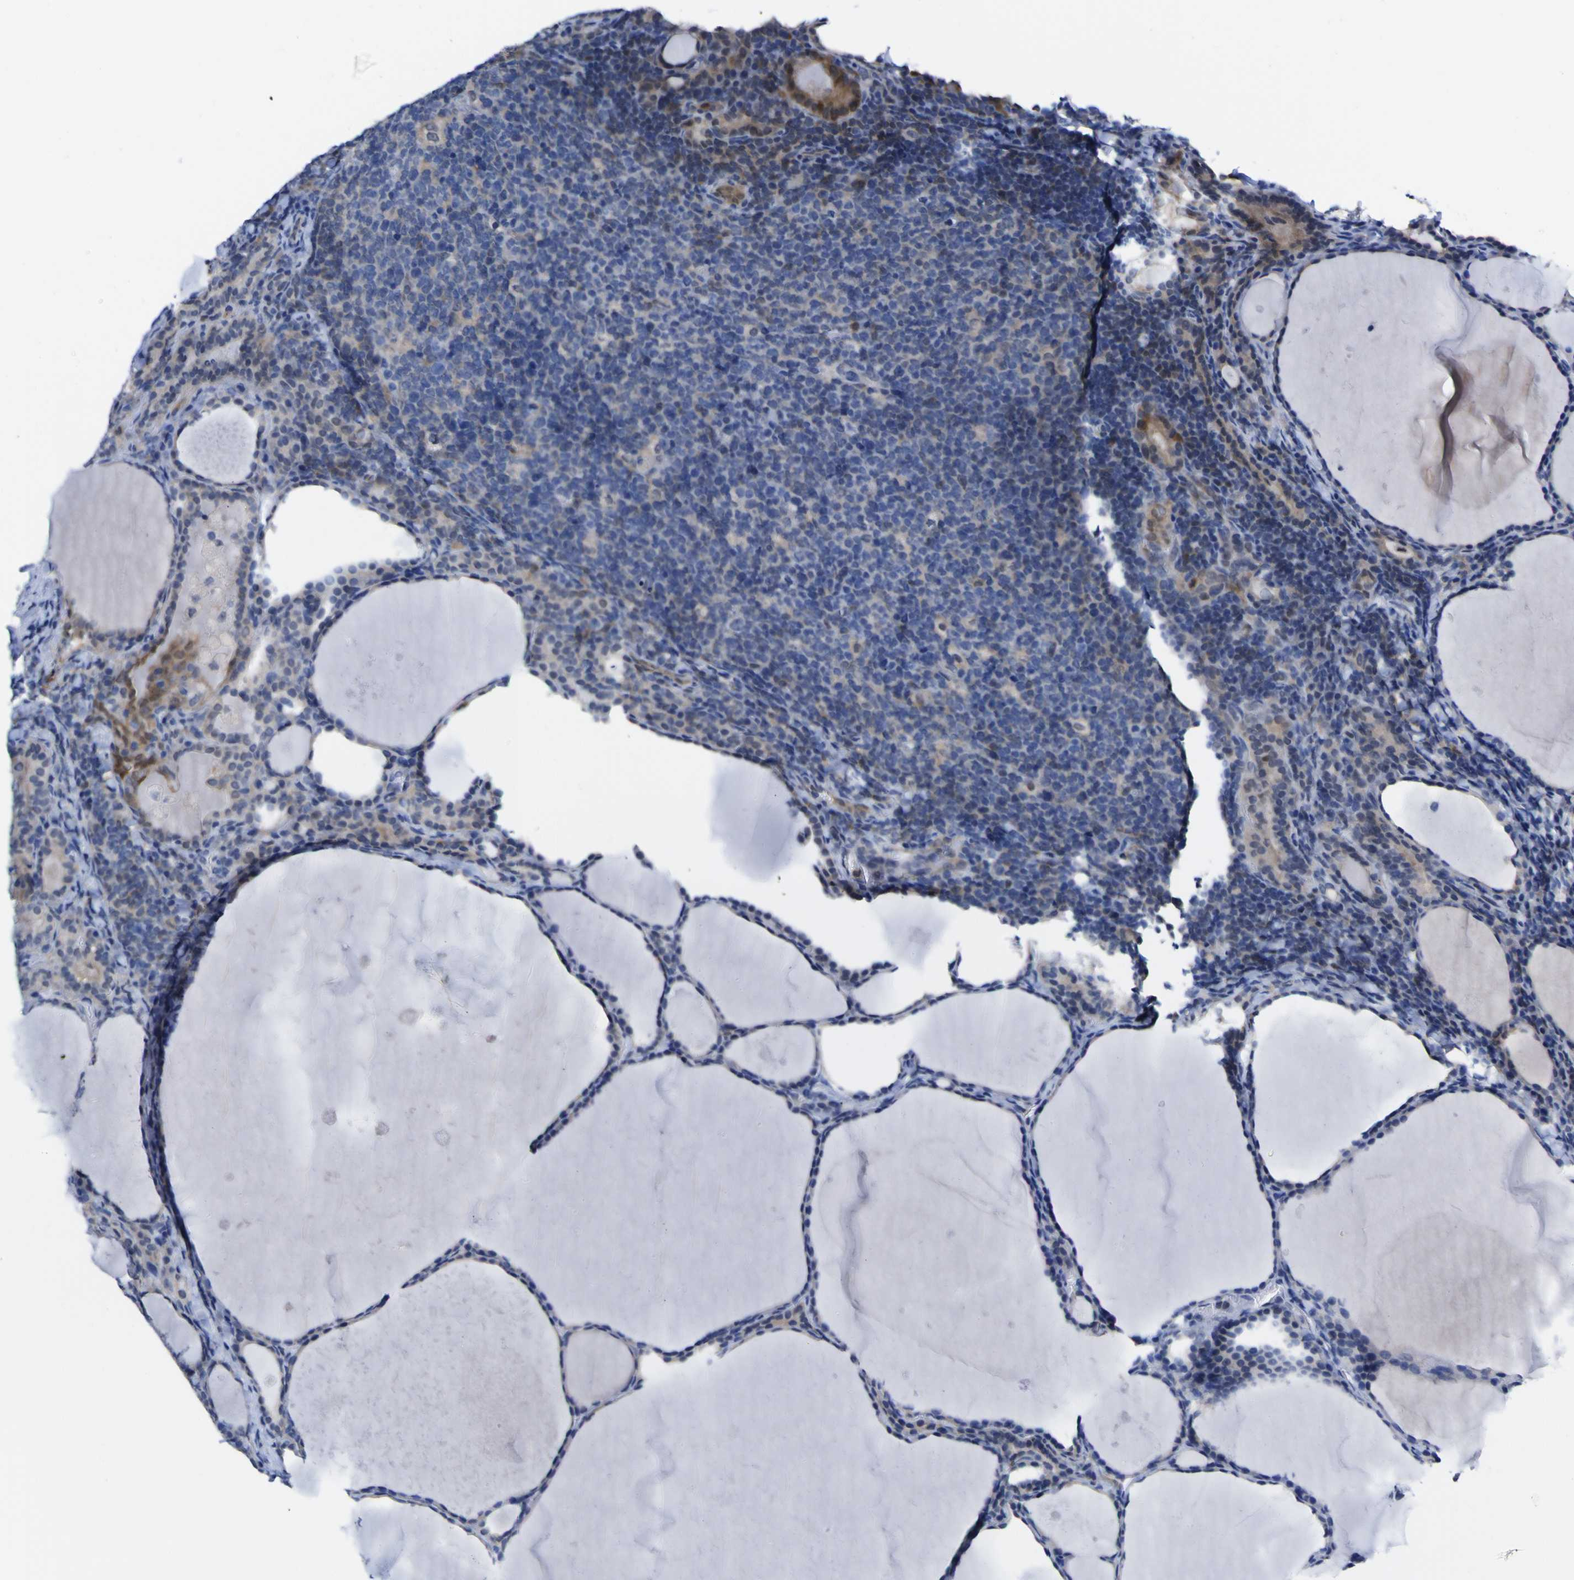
{"staining": {"intensity": "weak", "quantity": "<25%", "location": "cytoplasmic/membranous"}, "tissue": "thyroid cancer", "cell_type": "Tumor cells", "image_type": "cancer", "snomed": [{"axis": "morphology", "description": "Papillary adenocarcinoma, NOS"}, {"axis": "topography", "description": "Thyroid gland"}], "caption": "An image of papillary adenocarcinoma (thyroid) stained for a protein exhibits no brown staining in tumor cells. Nuclei are stained in blue.", "gene": "CASP6", "patient": {"sex": "female", "age": 42}}